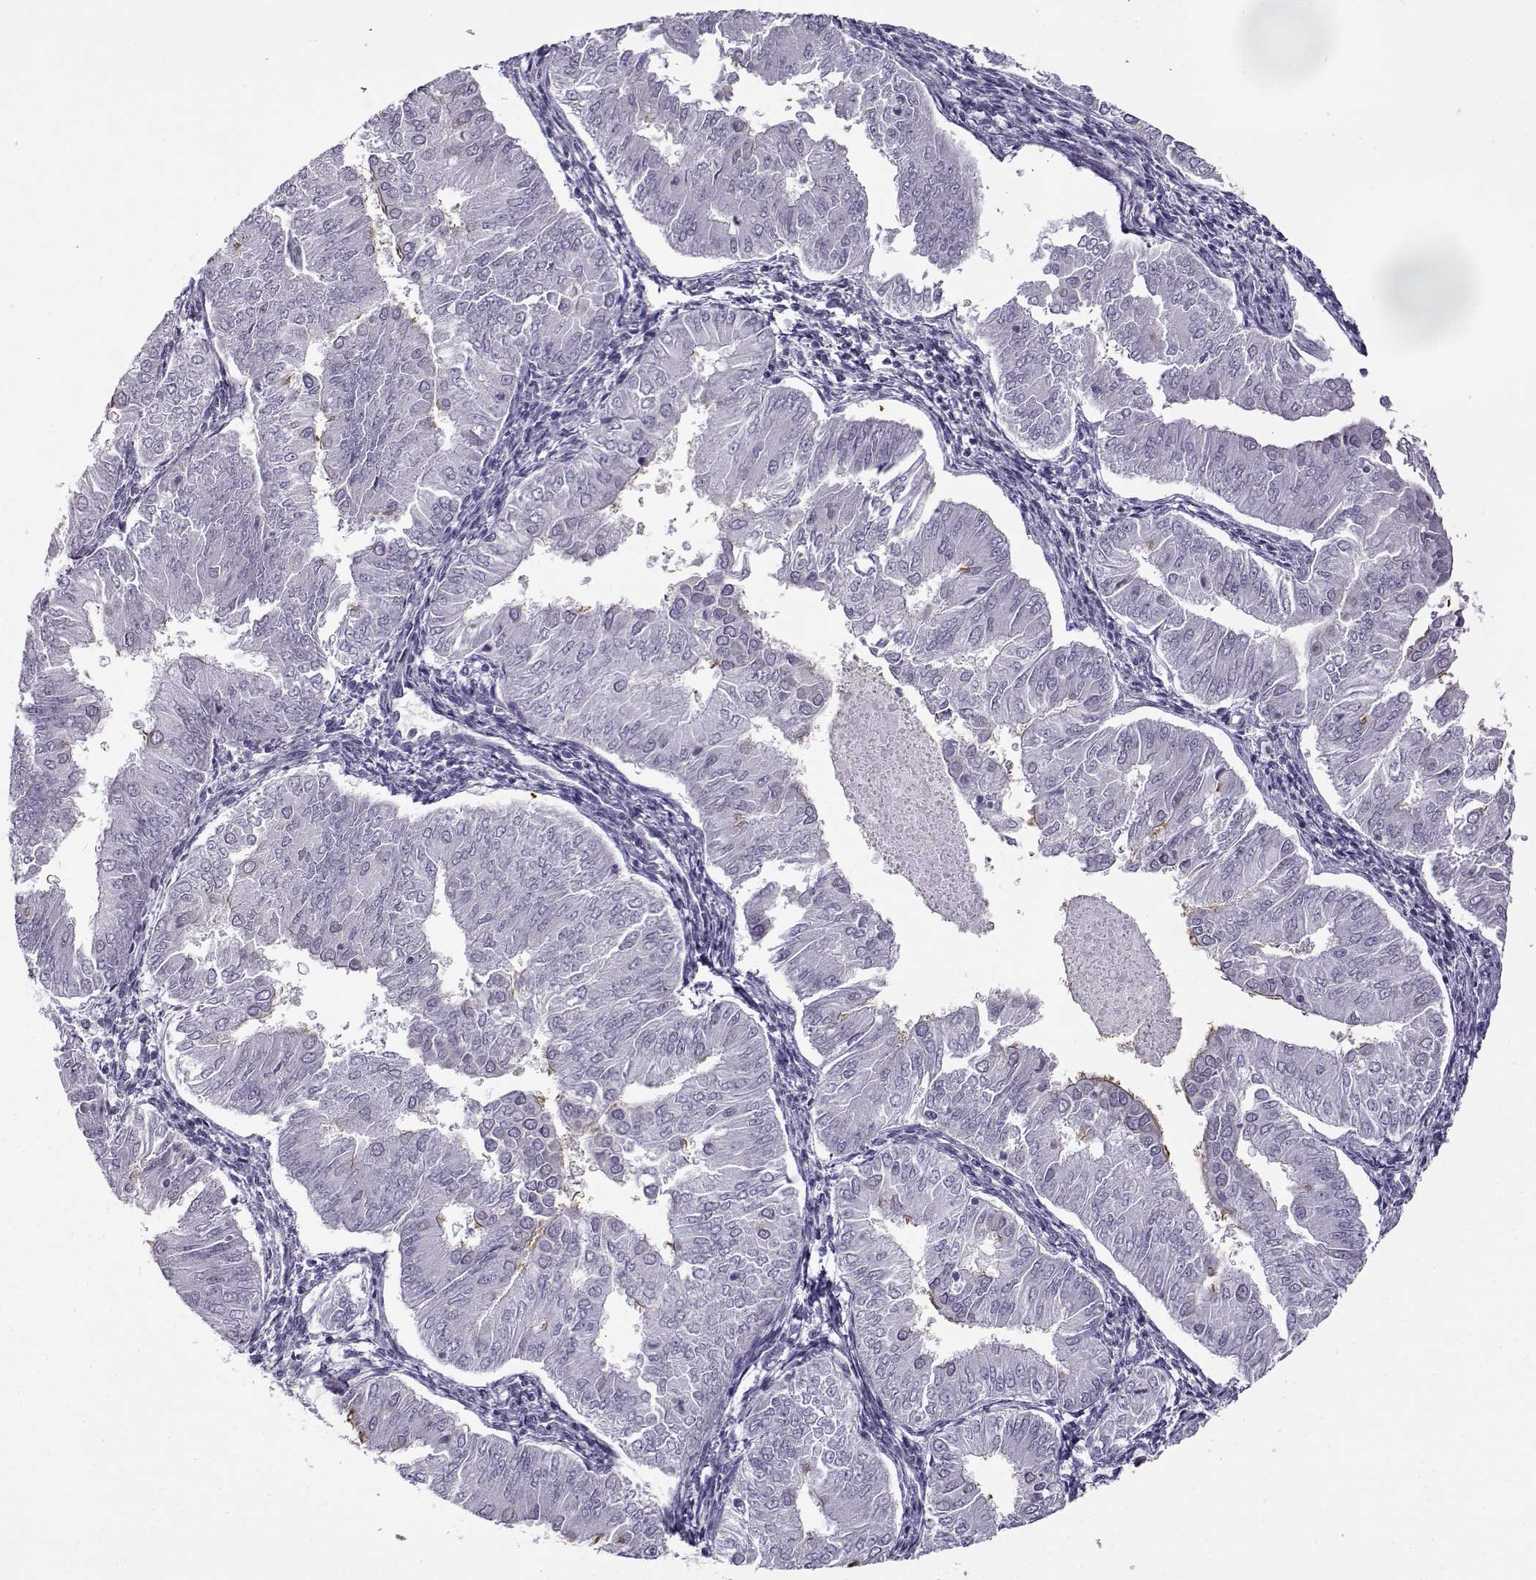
{"staining": {"intensity": "negative", "quantity": "none", "location": "none"}, "tissue": "endometrial cancer", "cell_type": "Tumor cells", "image_type": "cancer", "snomed": [{"axis": "morphology", "description": "Adenocarcinoma, NOS"}, {"axis": "topography", "description": "Endometrium"}], "caption": "Human endometrial cancer (adenocarcinoma) stained for a protein using IHC demonstrates no positivity in tumor cells.", "gene": "TEX55", "patient": {"sex": "female", "age": 53}}